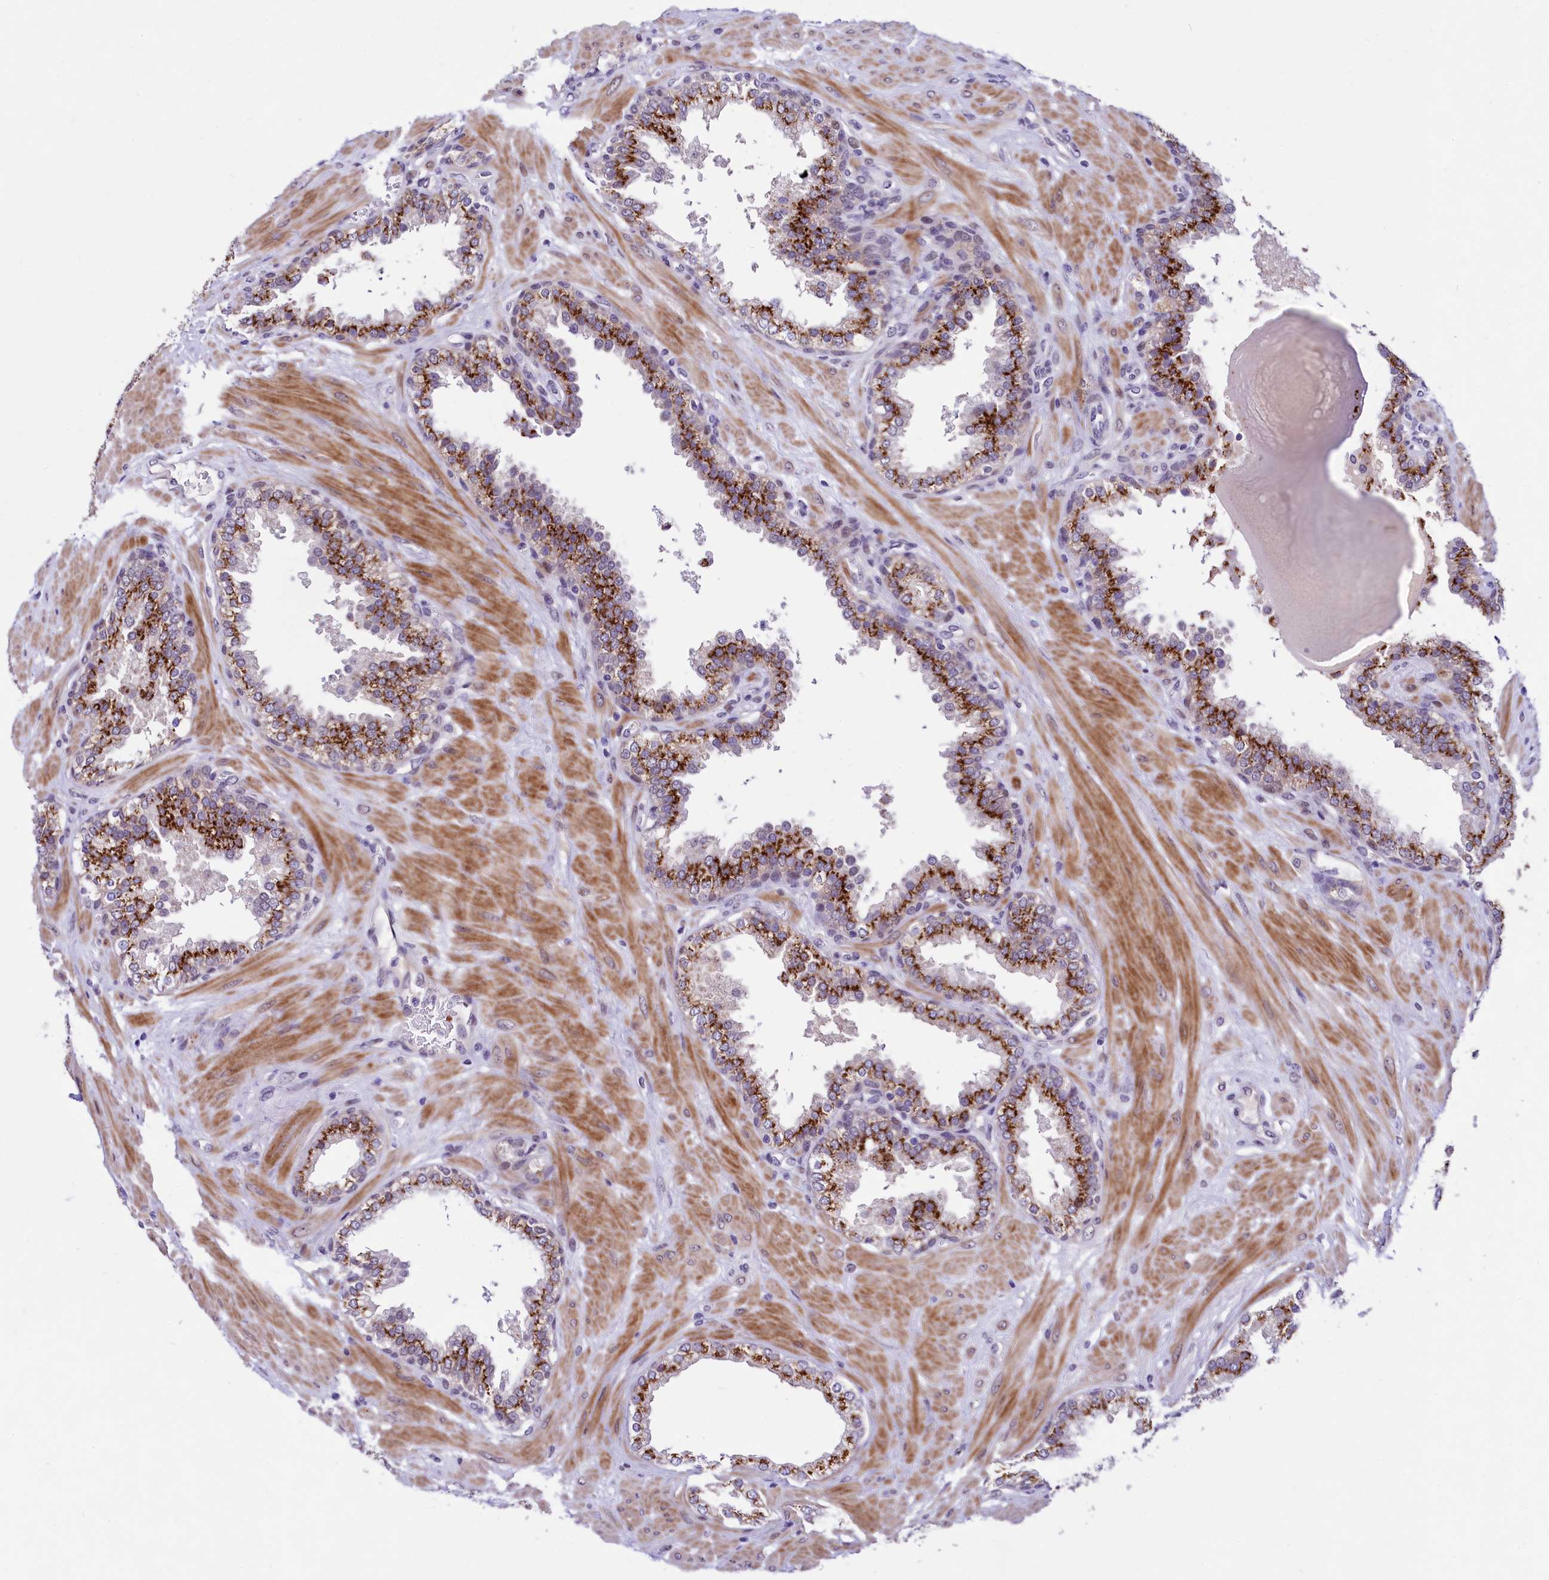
{"staining": {"intensity": "strong", "quantity": "25%-75%", "location": "cytoplasmic/membranous"}, "tissue": "prostate", "cell_type": "Glandular cells", "image_type": "normal", "snomed": [{"axis": "morphology", "description": "Normal tissue, NOS"}, {"axis": "topography", "description": "Prostate"}], "caption": "The photomicrograph shows staining of normal prostate, revealing strong cytoplasmic/membranous protein expression (brown color) within glandular cells.", "gene": "LEUTX", "patient": {"sex": "male", "age": 51}}